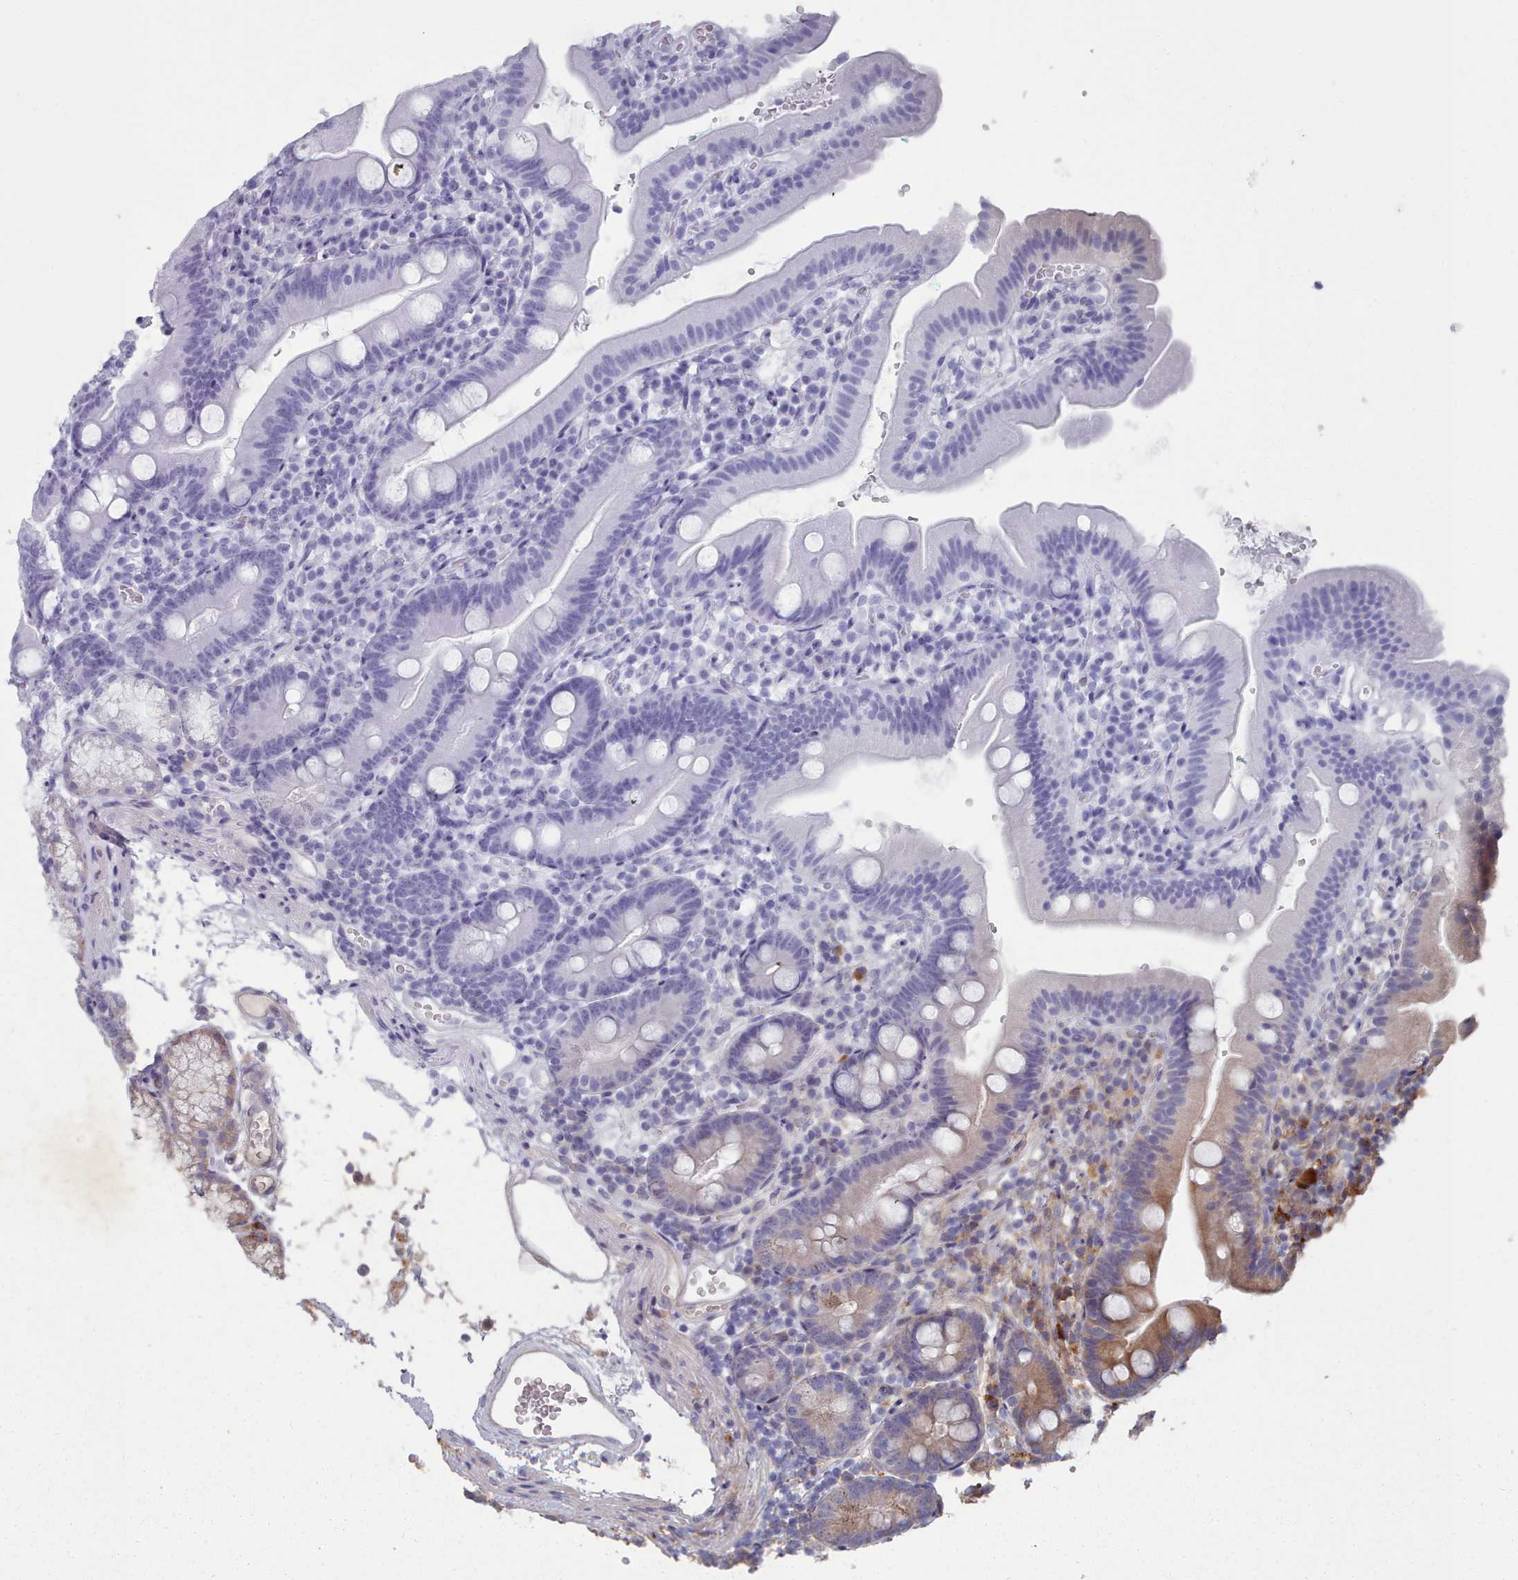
{"staining": {"intensity": "strong", "quantity": "25%-75%", "location": "cytoplasmic/membranous"}, "tissue": "duodenum", "cell_type": "Glandular cells", "image_type": "normal", "snomed": [{"axis": "morphology", "description": "Normal tissue, NOS"}, {"axis": "topography", "description": "Duodenum"}], "caption": "Immunohistochemical staining of unremarkable duodenum reveals strong cytoplasmic/membranous protein staining in approximately 25%-75% of glandular cells.", "gene": "THSD7B", "patient": {"sex": "female", "age": 67}}